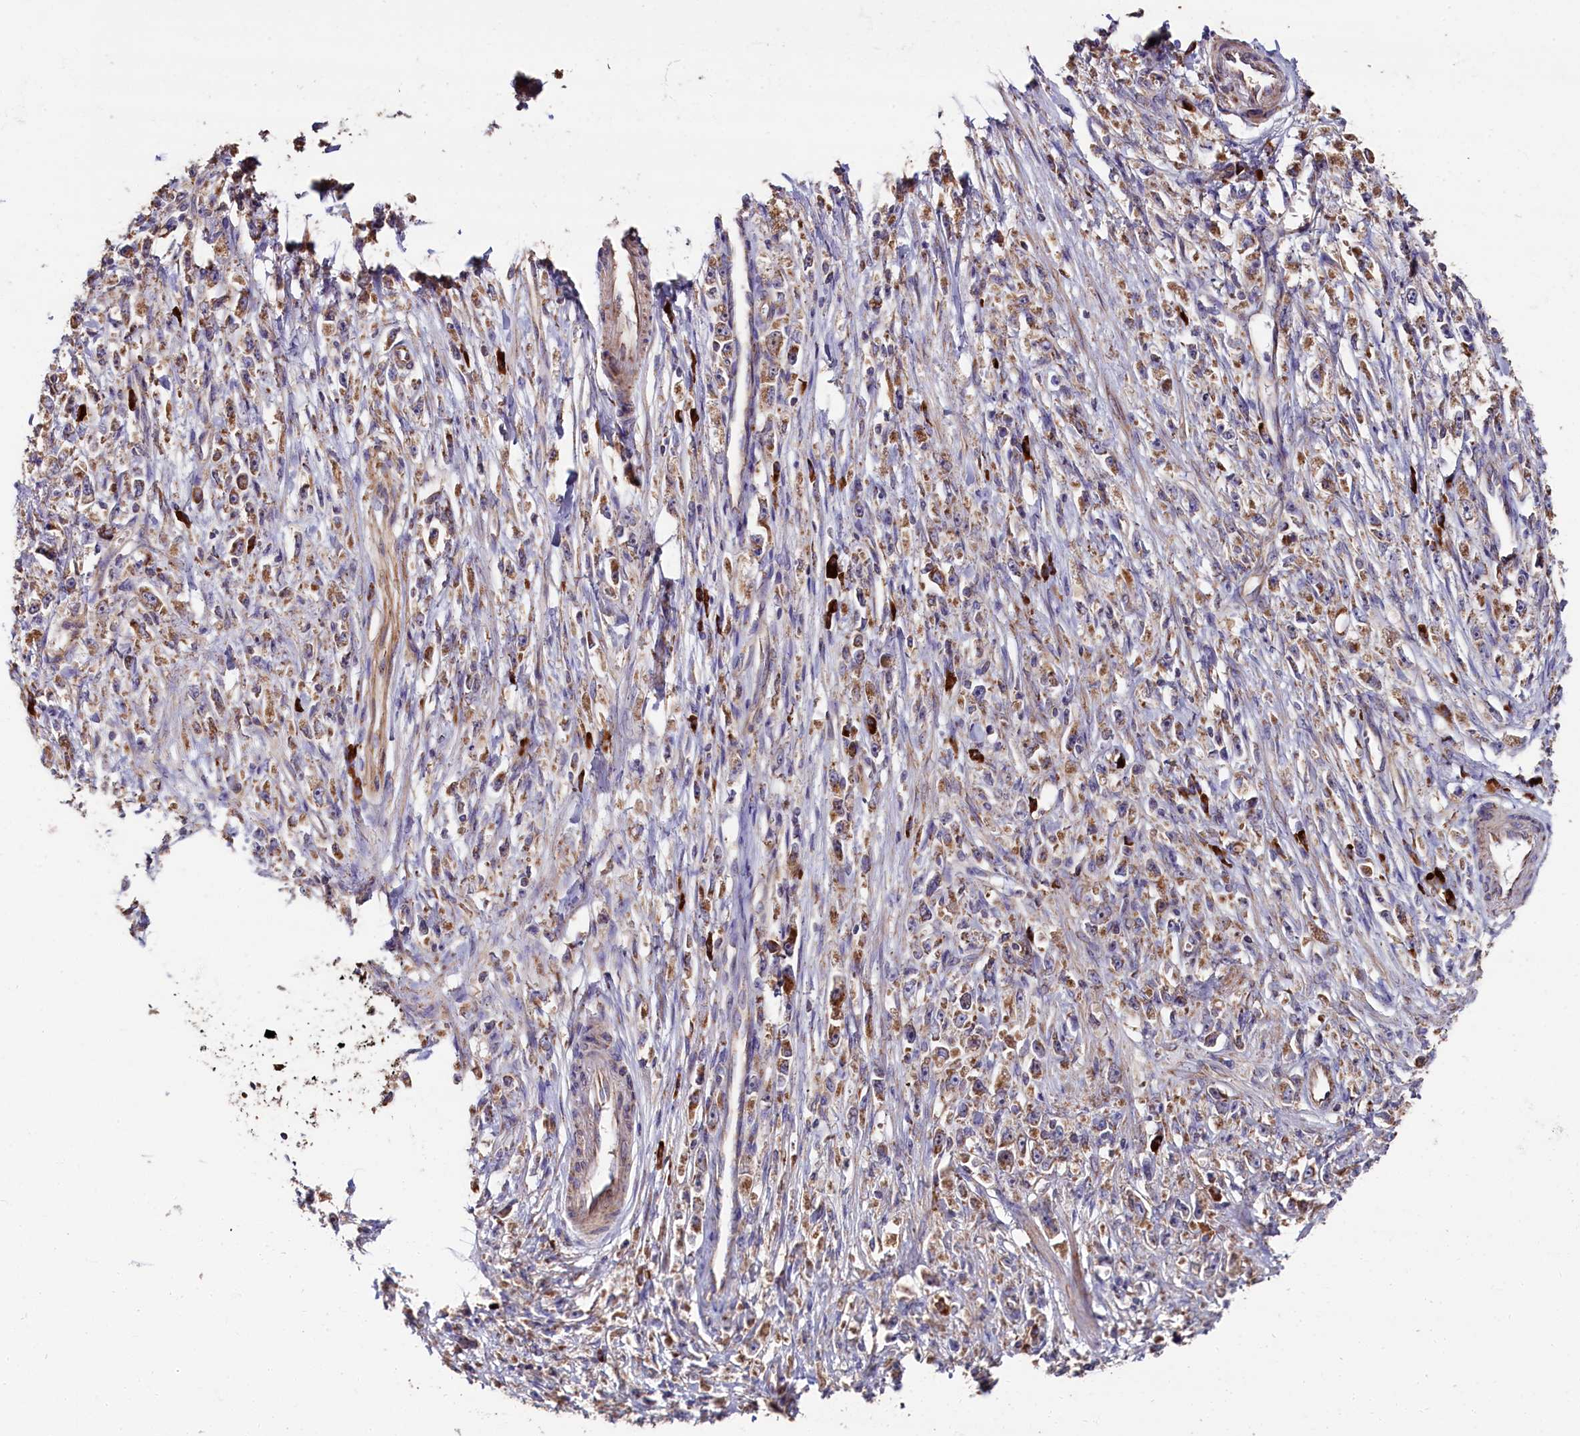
{"staining": {"intensity": "moderate", "quantity": "25%-75%", "location": "cytoplasmic/membranous"}, "tissue": "stomach cancer", "cell_type": "Tumor cells", "image_type": "cancer", "snomed": [{"axis": "morphology", "description": "Adenocarcinoma, NOS"}, {"axis": "topography", "description": "Stomach"}], "caption": "The photomicrograph exhibits immunohistochemical staining of adenocarcinoma (stomach). There is moderate cytoplasmic/membranous staining is appreciated in approximately 25%-75% of tumor cells. The staining was performed using DAB (3,3'-diaminobenzidine) to visualize the protein expression in brown, while the nuclei were stained in blue with hematoxylin (Magnification: 20x).", "gene": "ZSWIM1", "patient": {"sex": "female", "age": 59}}